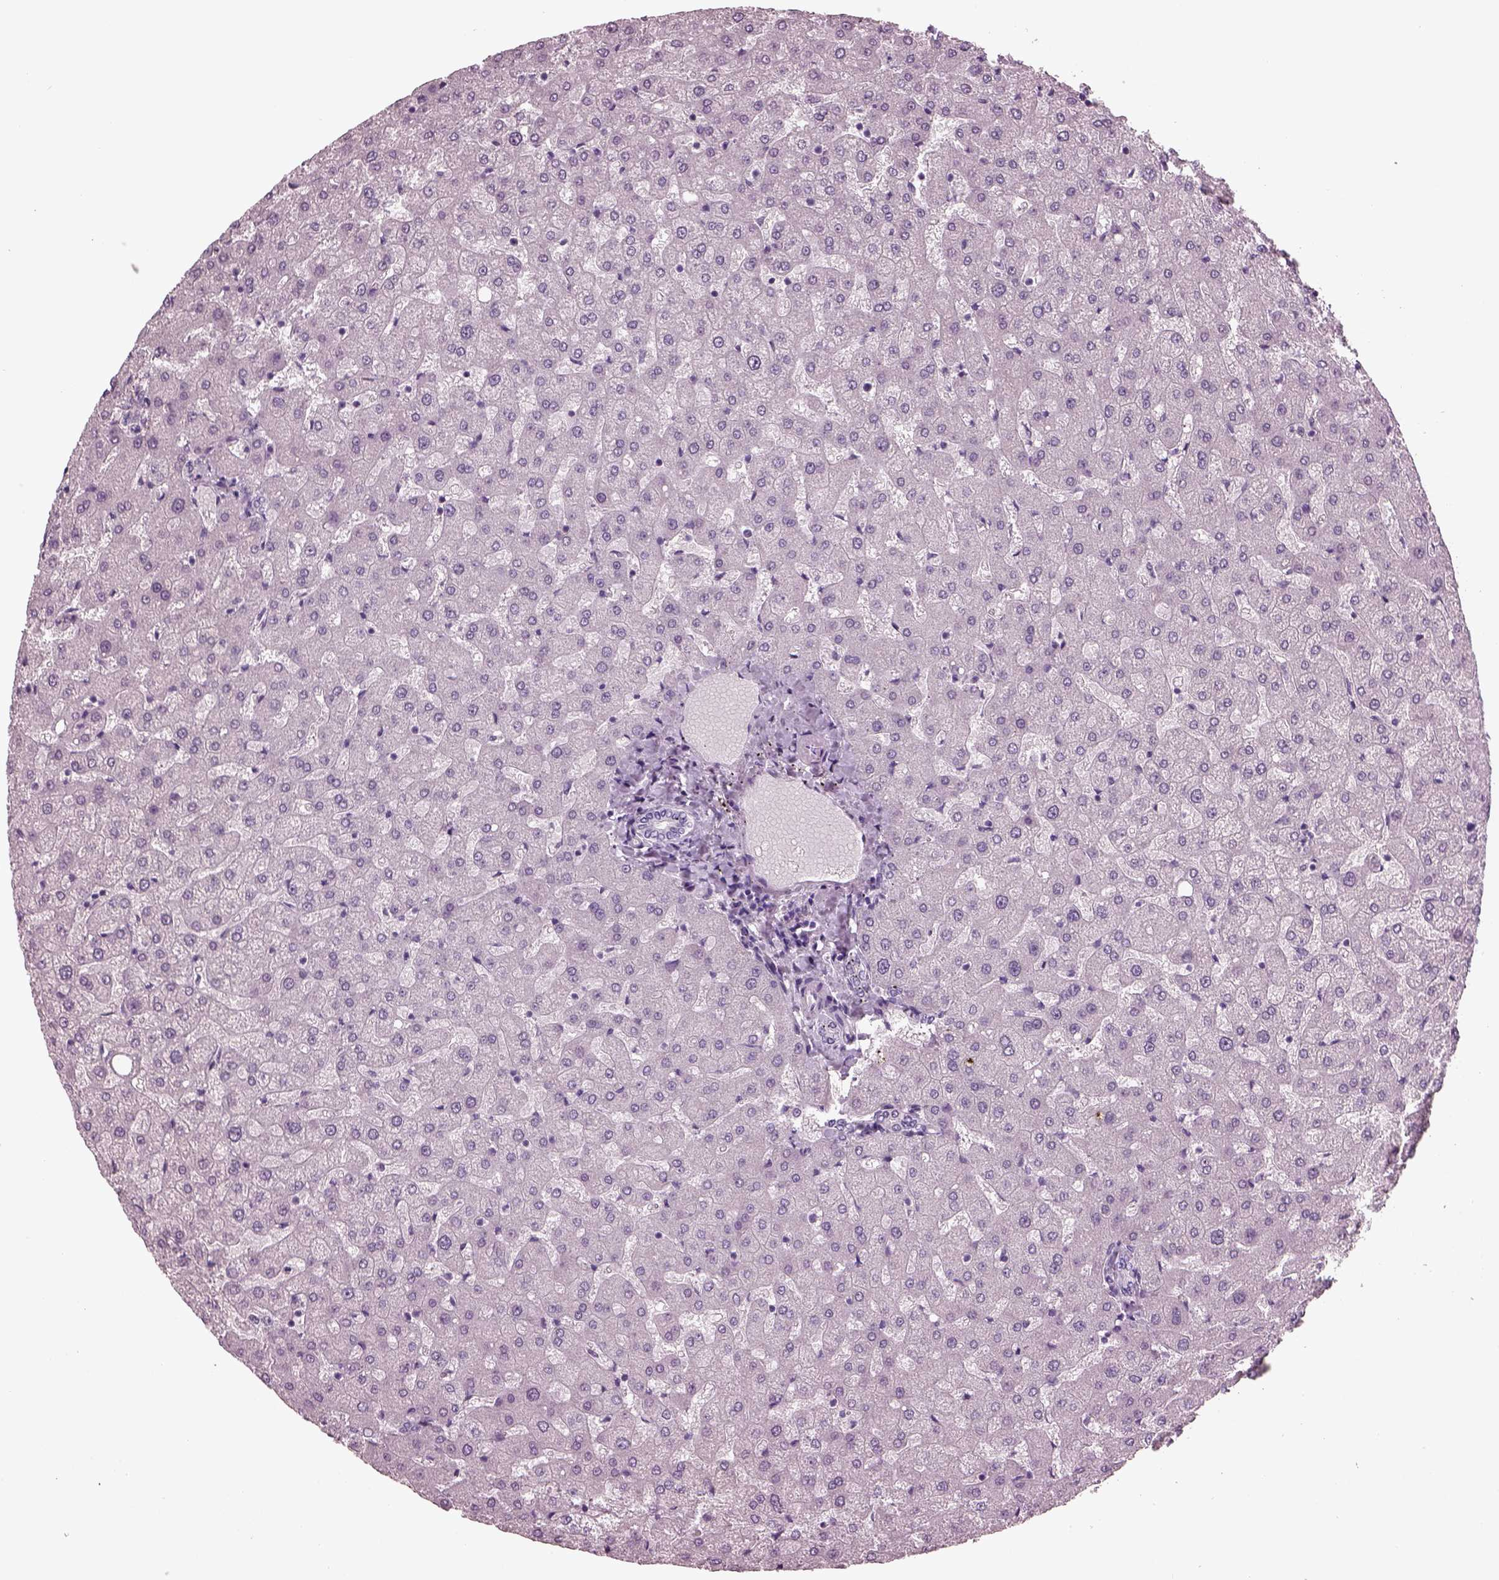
{"staining": {"intensity": "negative", "quantity": "none", "location": "none"}, "tissue": "liver", "cell_type": "Cholangiocytes", "image_type": "normal", "snomed": [{"axis": "morphology", "description": "Normal tissue, NOS"}, {"axis": "topography", "description": "Liver"}], "caption": "Liver stained for a protein using IHC demonstrates no staining cholangiocytes.", "gene": "CYLC1", "patient": {"sex": "female", "age": 50}}